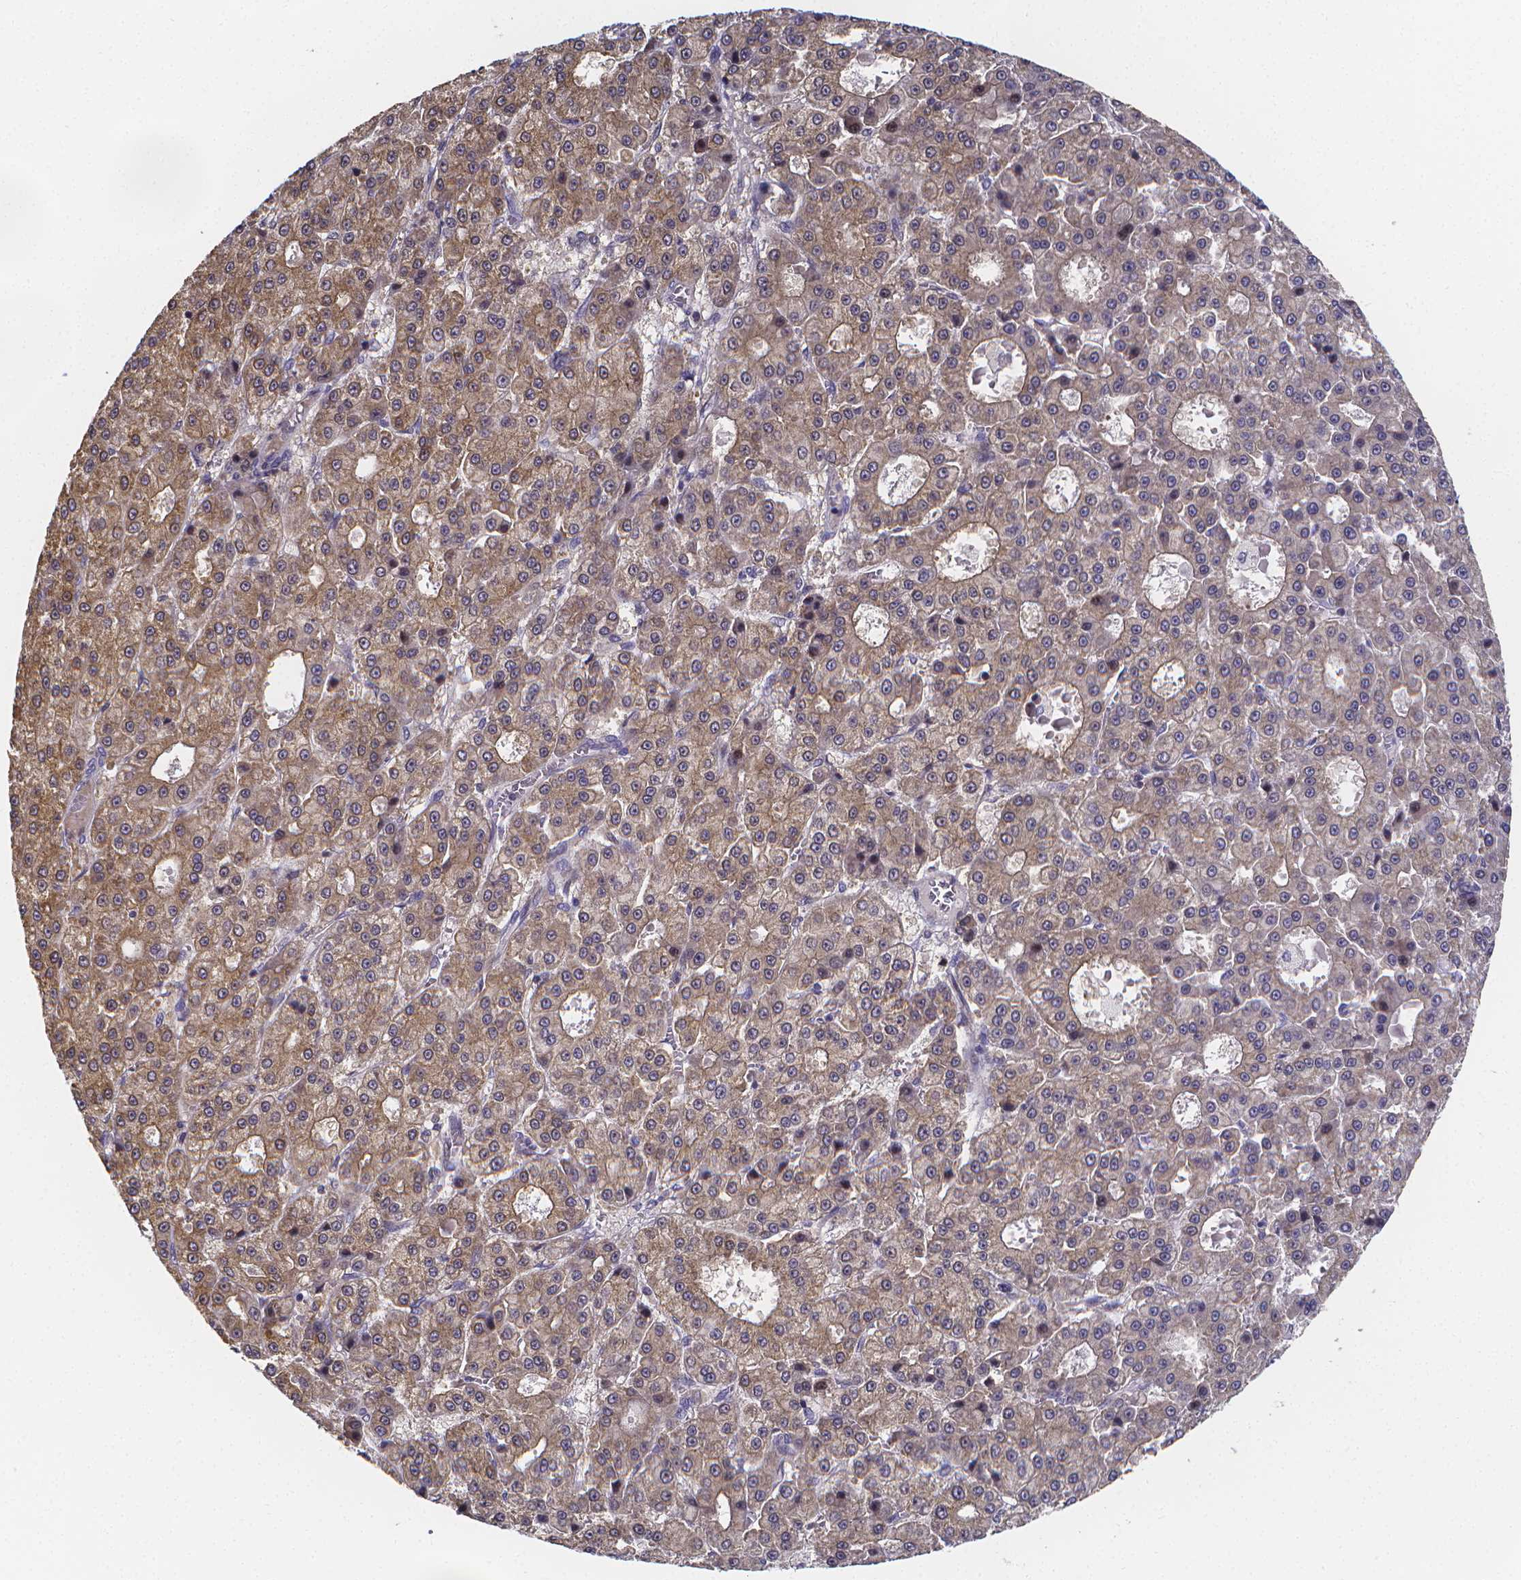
{"staining": {"intensity": "moderate", "quantity": "25%-75%", "location": "cytoplasmic/membranous"}, "tissue": "liver cancer", "cell_type": "Tumor cells", "image_type": "cancer", "snomed": [{"axis": "morphology", "description": "Carcinoma, Hepatocellular, NOS"}, {"axis": "topography", "description": "Liver"}], "caption": "Immunohistochemical staining of liver cancer exhibits medium levels of moderate cytoplasmic/membranous expression in approximately 25%-75% of tumor cells.", "gene": "PAH", "patient": {"sex": "male", "age": 70}}